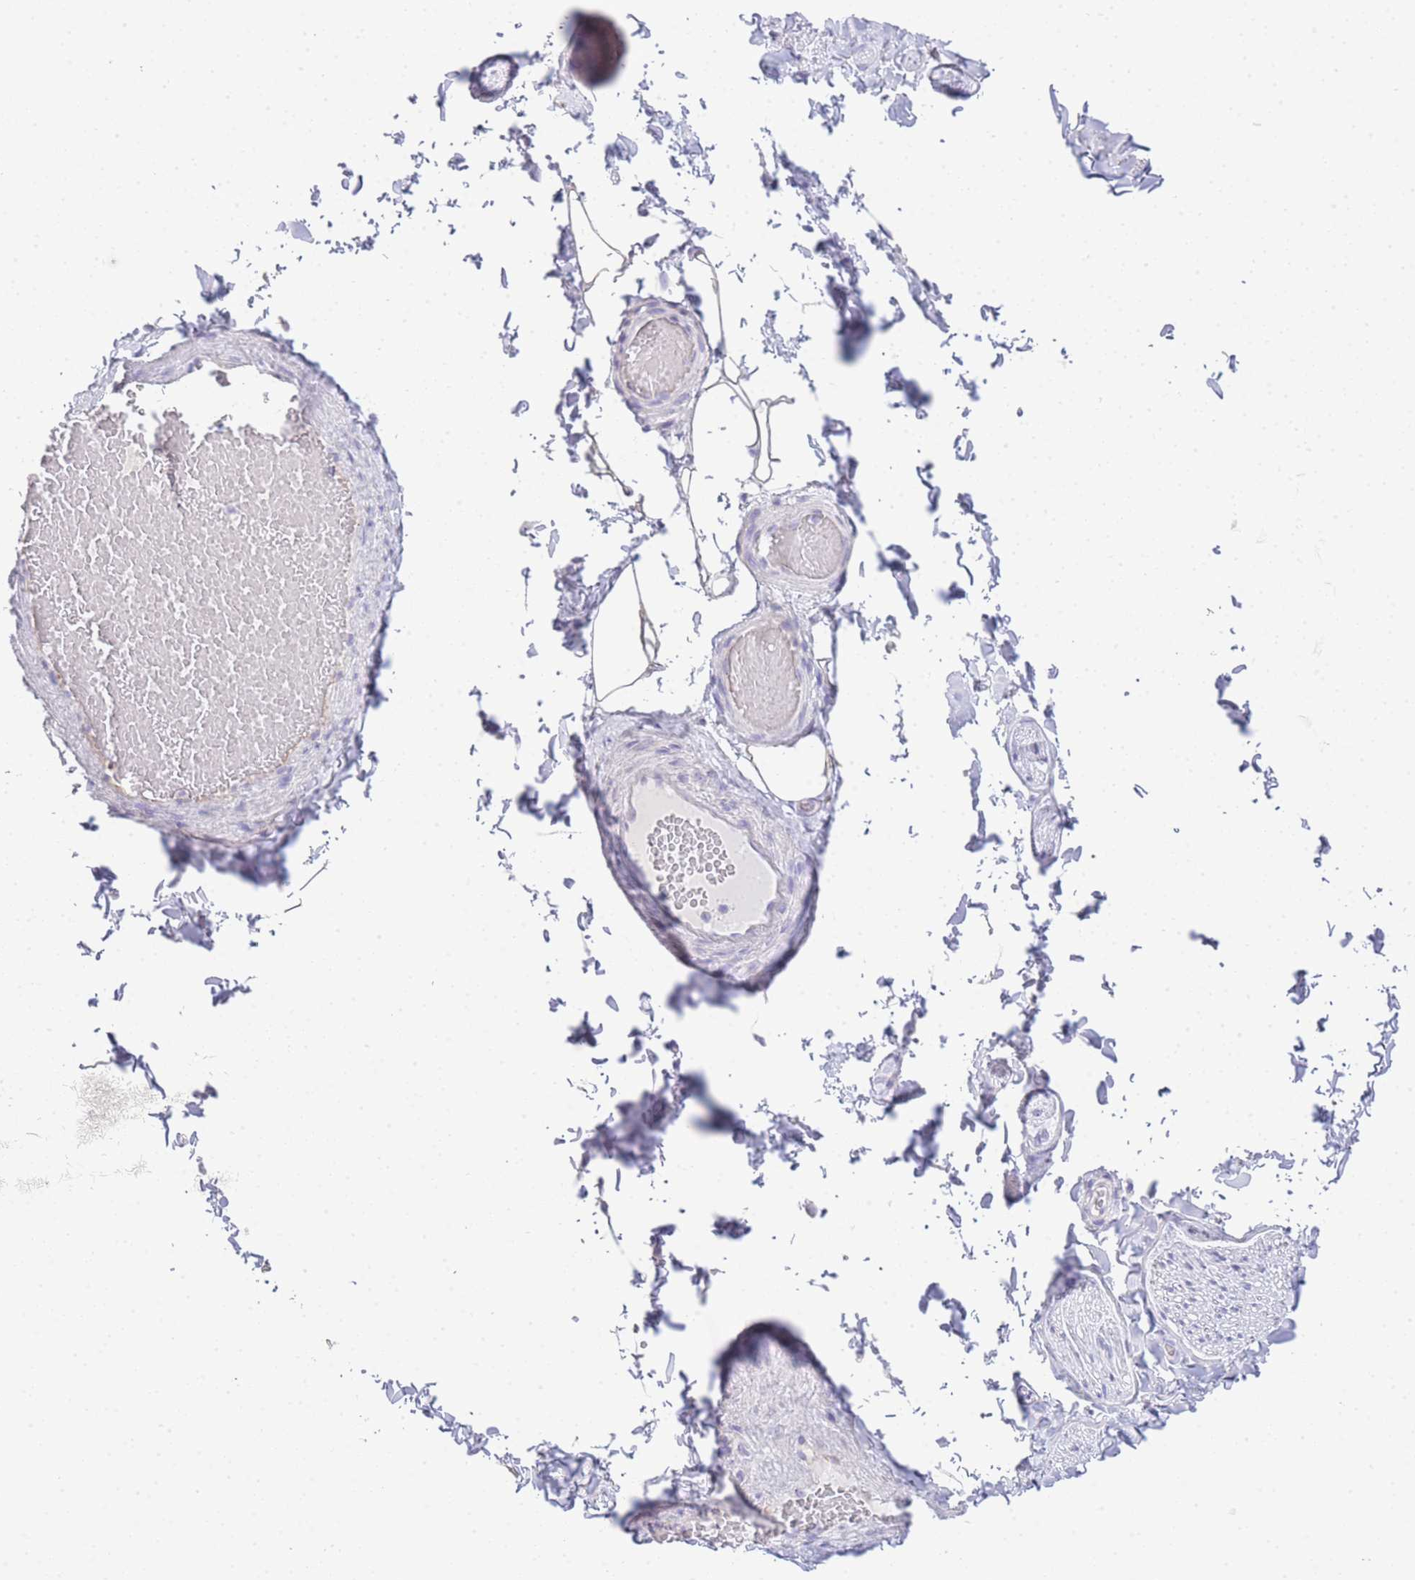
{"staining": {"intensity": "negative", "quantity": "none", "location": "none"}, "tissue": "adipose tissue", "cell_type": "Adipocytes", "image_type": "normal", "snomed": [{"axis": "morphology", "description": "Normal tissue, NOS"}, {"axis": "topography", "description": "Soft tissue"}, {"axis": "topography", "description": "Vascular tissue"}, {"axis": "topography", "description": "Peripheral nerve tissue"}], "caption": "A histopathology image of human adipose tissue is negative for staining in adipocytes. The staining is performed using DAB (3,3'-diaminobenzidine) brown chromogen with nuclei counter-stained in using hematoxylin.", "gene": "RHO", "patient": {"sex": "male", "age": 32}}